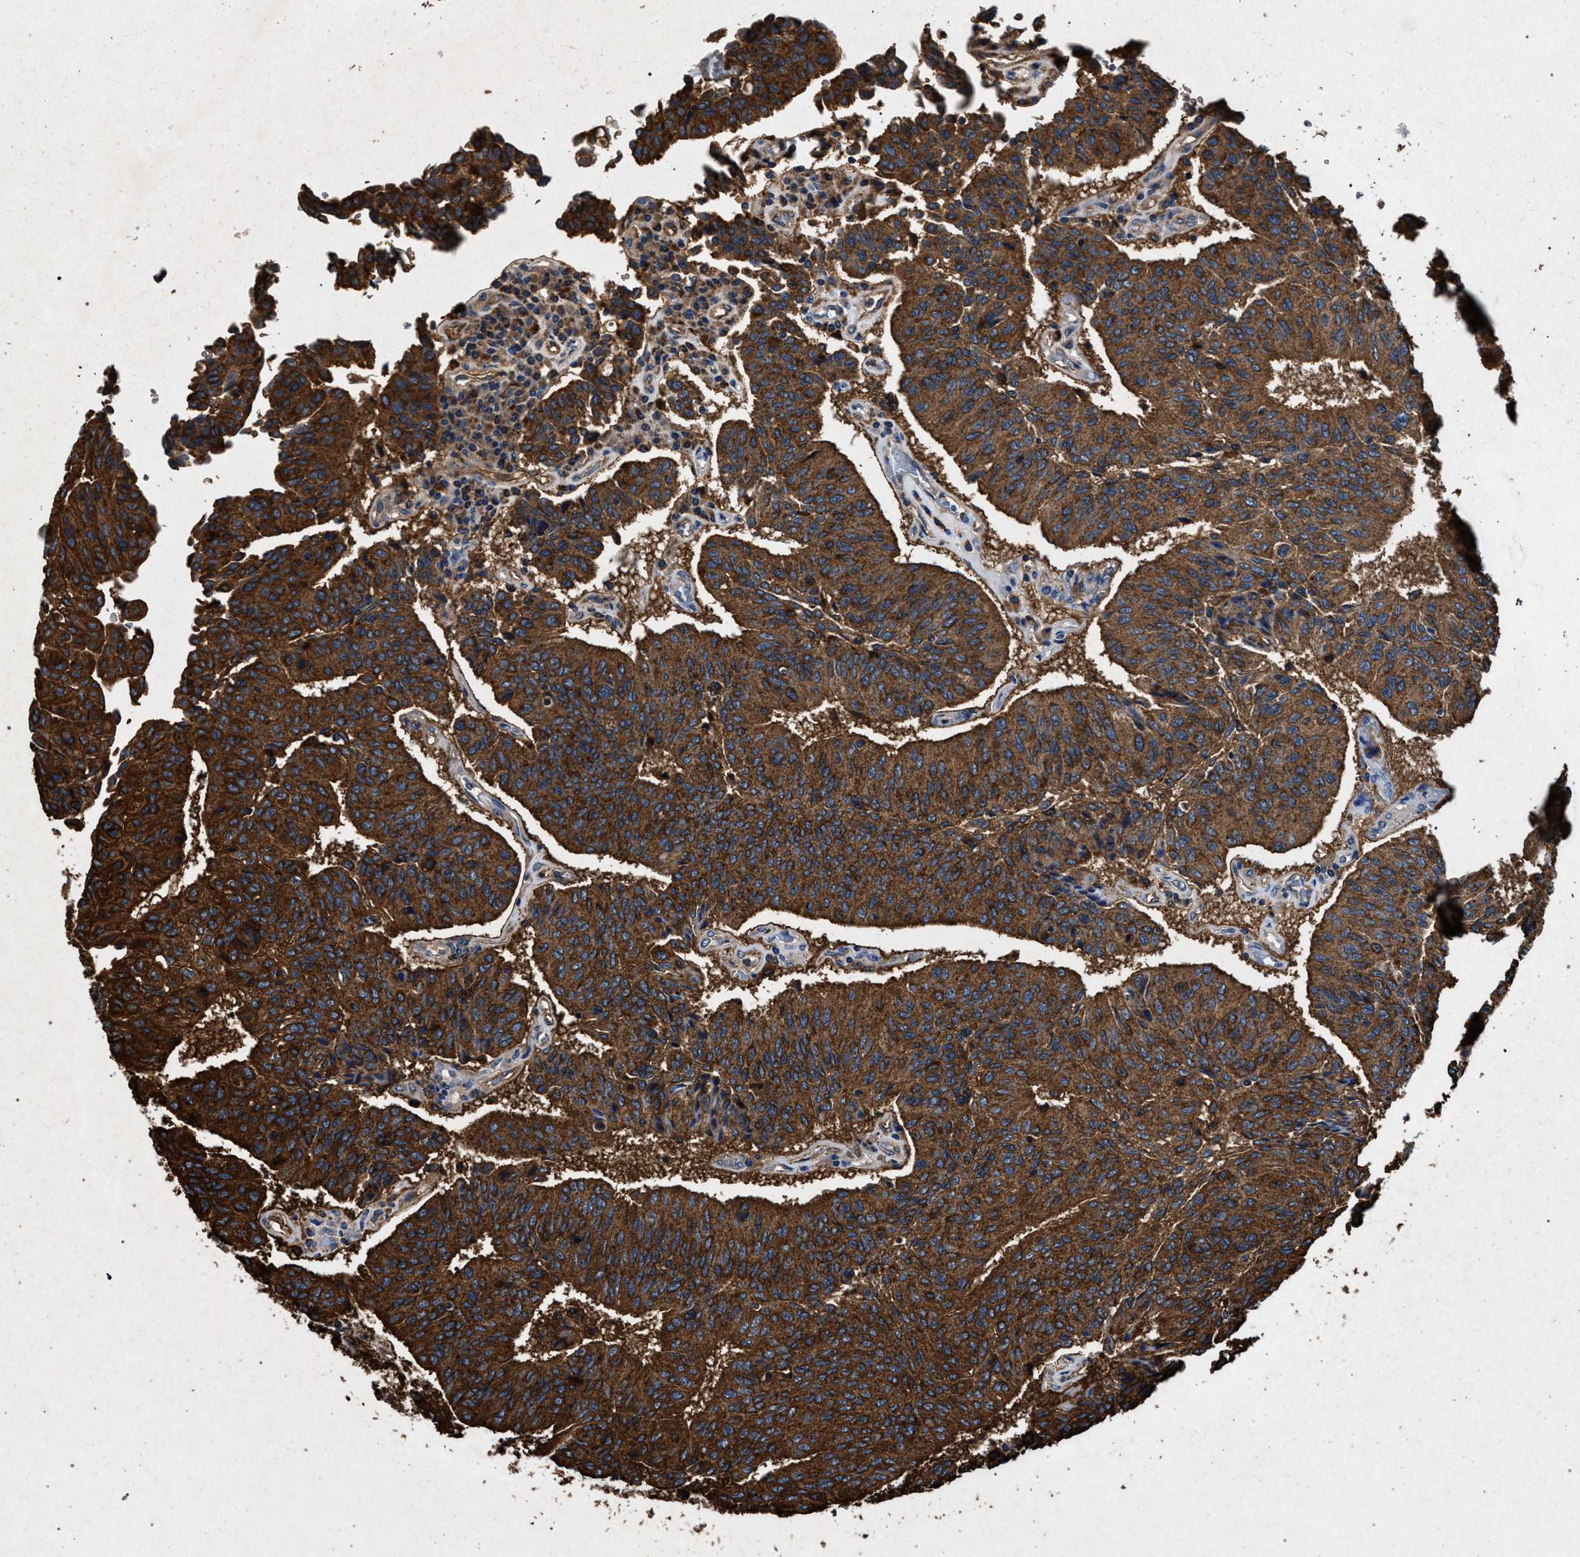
{"staining": {"intensity": "strong", "quantity": ">75%", "location": "cytoplasmic/membranous"}, "tissue": "urothelial cancer", "cell_type": "Tumor cells", "image_type": "cancer", "snomed": [{"axis": "morphology", "description": "Urothelial carcinoma, High grade"}, {"axis": "topography", "description": "Urinary bladder"}], "caption": "Immunohistochemistry (IHC) histopathology image of human urothelial cancer stained for a protein (brown), which shows high levels of strong cytoplasmic/membranous staining in approximately >75% of tumor cells.", "gene": "MARCKS", "patient": {"sex": "male", "age": 66}}